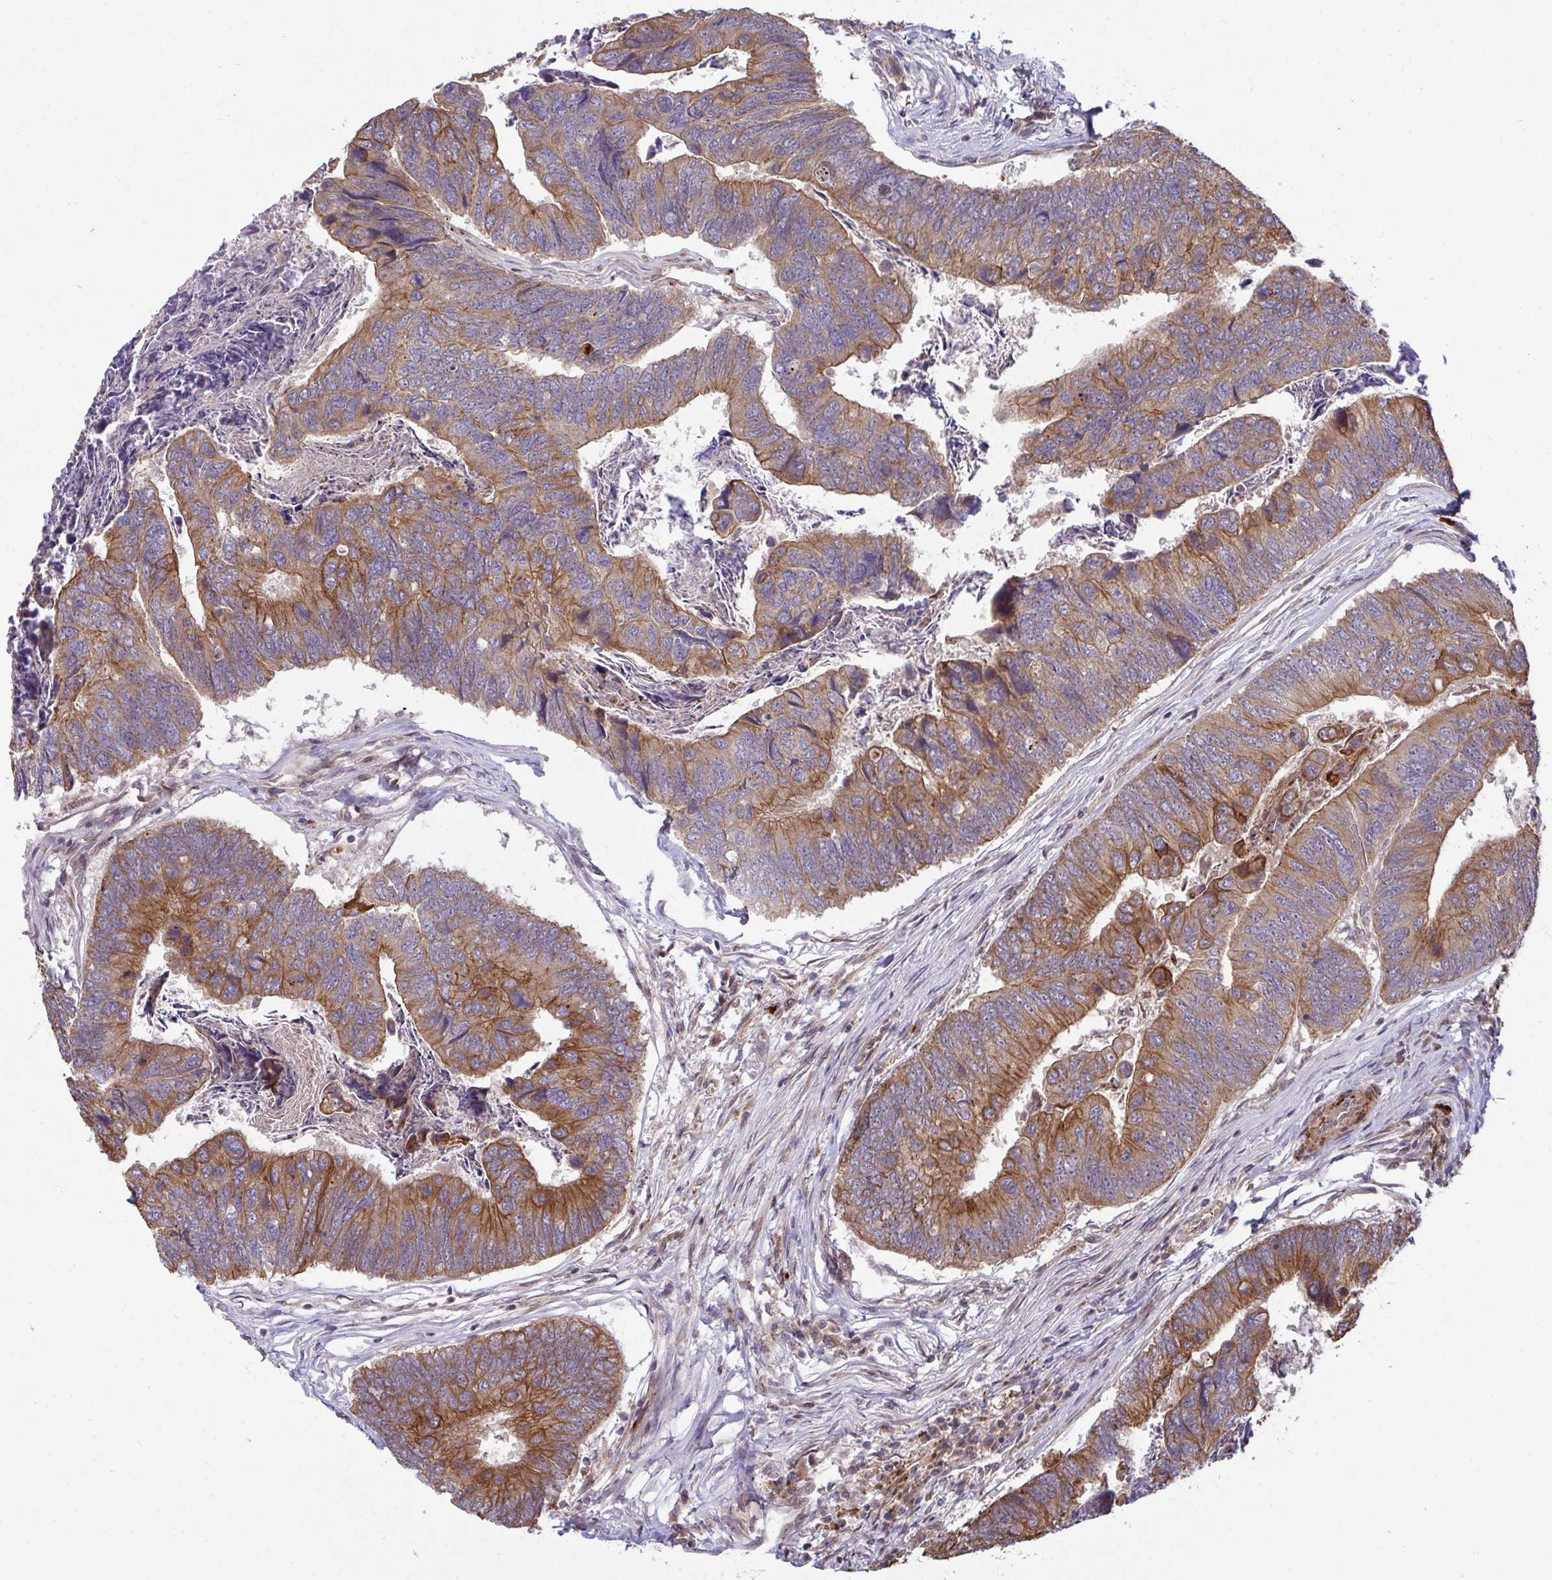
{"staining": {"intensity": "moderate", "quantity": ">75%", "location": "cytoplasmic/membranous"}, "tissue": "colorectal cancer", "cell_type": "Tumor cells", "image_type": "cancer", "snomed": [{"axis": "morphology", "description": "Adenocarcinoma, NOS"}, {"axis": "topography", "description": "Colon"}], "caption": "Immunohistochemical staining of colorectal cancer (adenocarcinoma) shows medium levels of moderate cytoplasmic/membranous positivity in about >75% of tumor cells.", "gene": "TRIM44", "patient": {"sex": "female", "age": 67}}